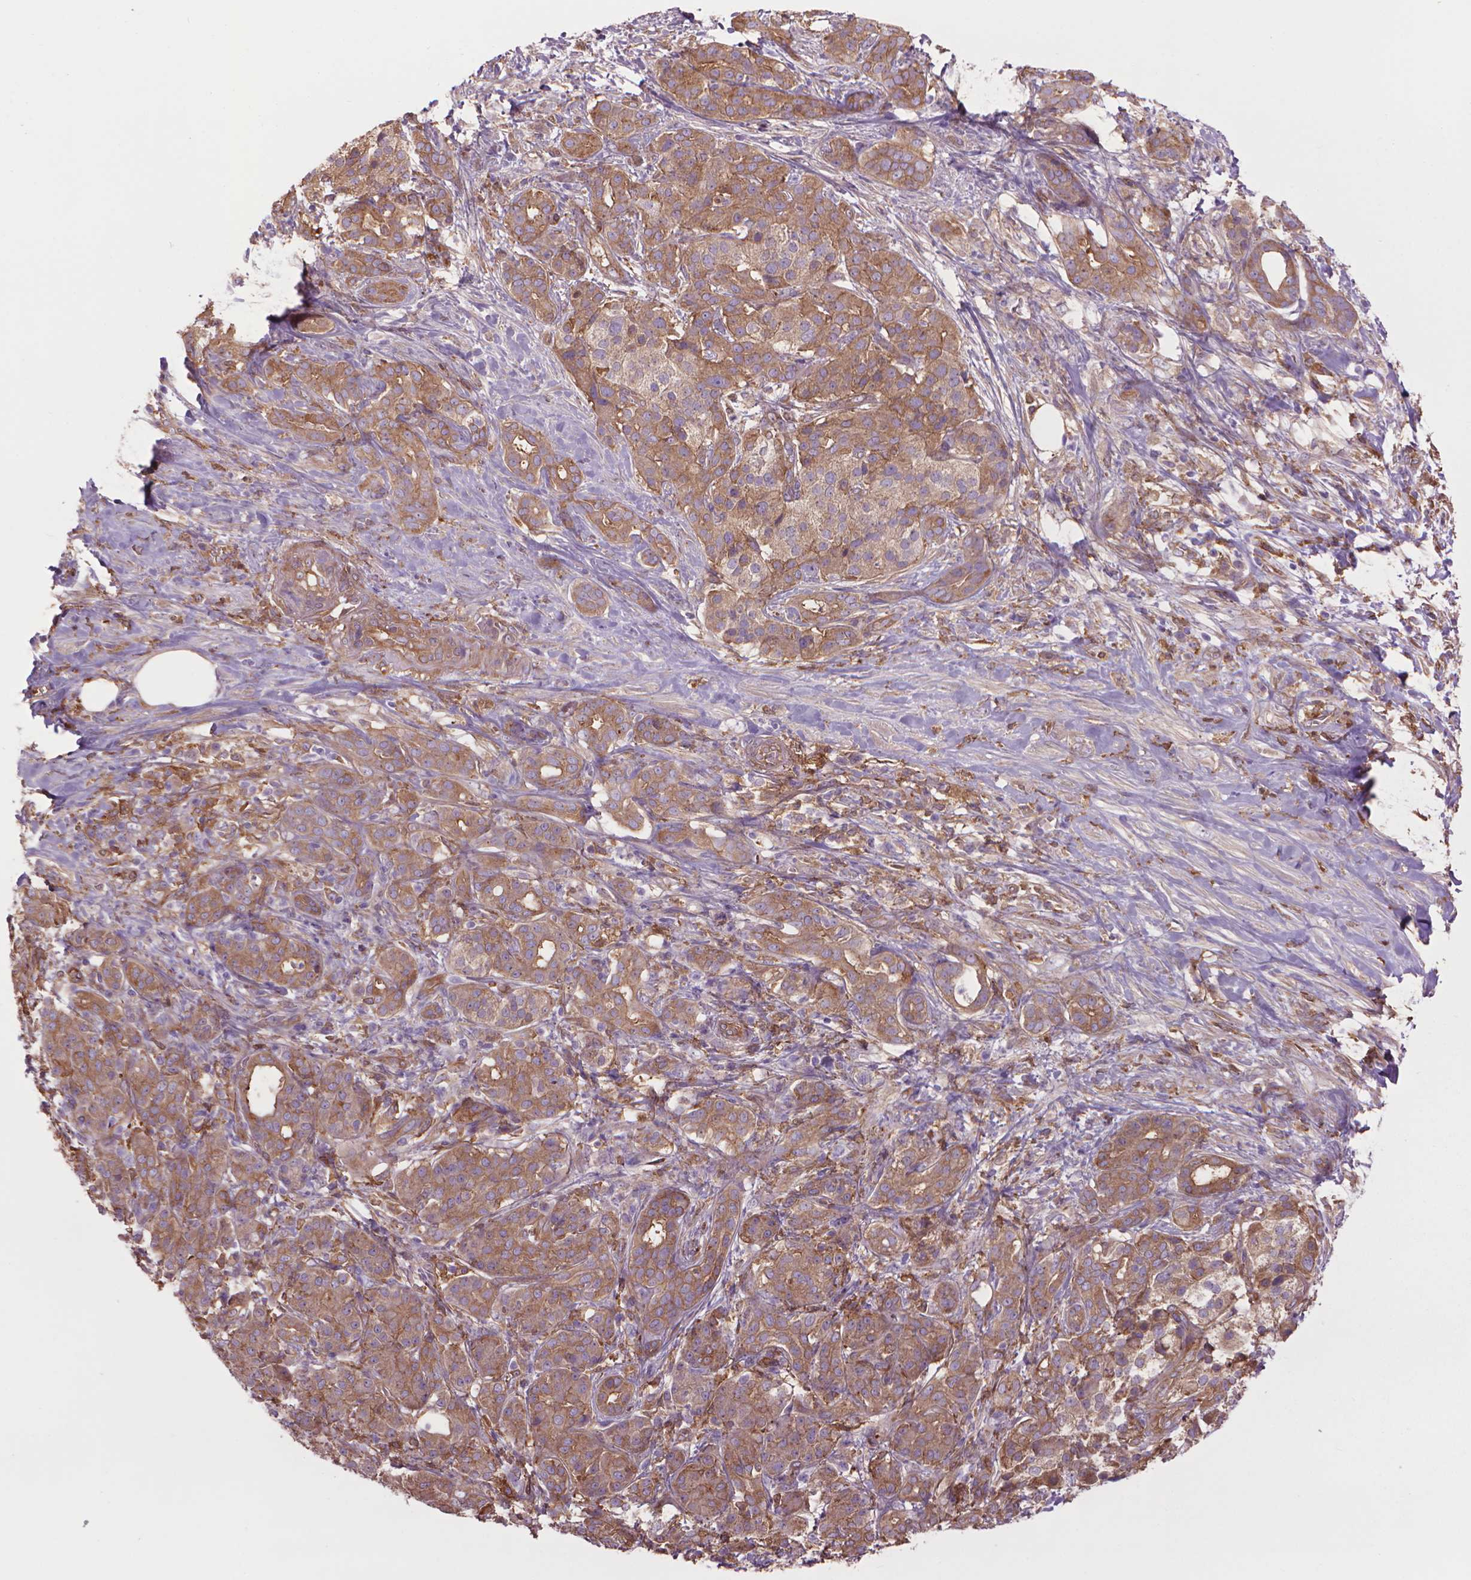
{"staining": {"intensity": "moderate", "quantity": ">75%", "location": "cytoplasmic/membranous"}, "tissue": "pancreatic cancer", "cell_type": "Tumor cells", "image_type": "cancer", "snomed": [{"axis": "morphology", "description": "Normal tissue, NOS"}, {"axis": "morphology", "description": "Inflammation, NOS"}, {"axis": "morphology", "description": "Adenocarcinoma, NOS"}, {"axis": "topography", "description": "Pancreas"}], "caption": "Human adenocarcinoma (pancreatic) stained for a protein (brown) reveals moderate cytoplasmic/membranous positive expression in approximately >75% of tumor cells.", "gene": "CORO1B", "patient": {"sex": "male", "age": 57}}